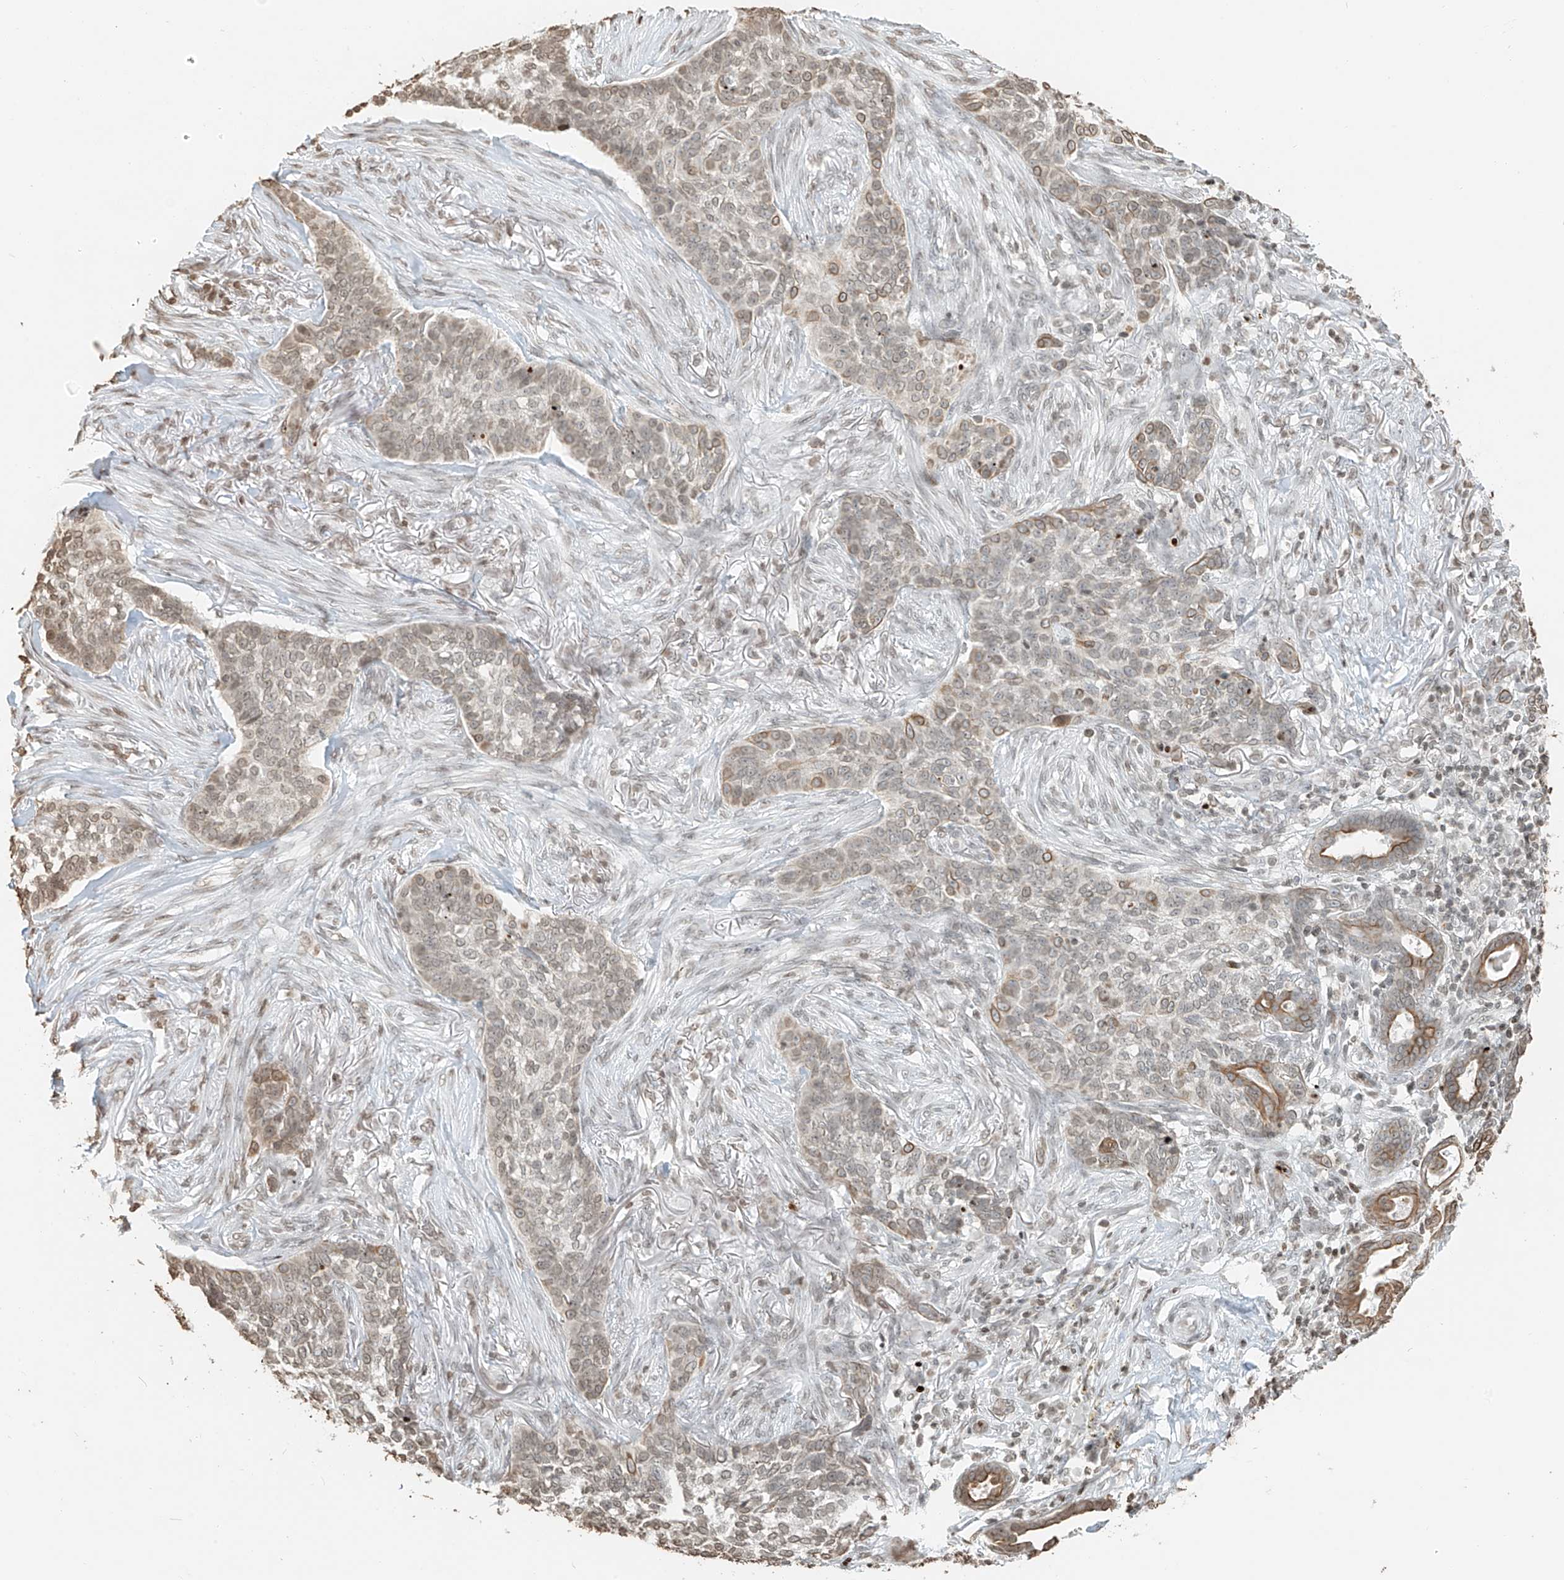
{"staining": {"intensity": "moderate", "quantity": "<25%", "location": "cytoplasmic/membranous"}, "tissue": "skin cancer", "cell_type": "Tumor cells", "image_type": "cancer", "snomed": [{"axis": "morphology", "description": "Basal cell carcinoma"}, {"axis": "topography", "description": "Skin"}], "caption": "Tumor cells demonstrate low levels of moderate cytoplasmic/membranous staining in approximately <25% of cells in skin basal cell carcinoma. The staining is performed using DAB (3,3'-diaminobenzidine) brown chromogen to label protein expression. The nuclei are counter-stained blue using hematoxylin.", "gene": "C17orf58", "patient": {"sex": "male", "age": 85}}